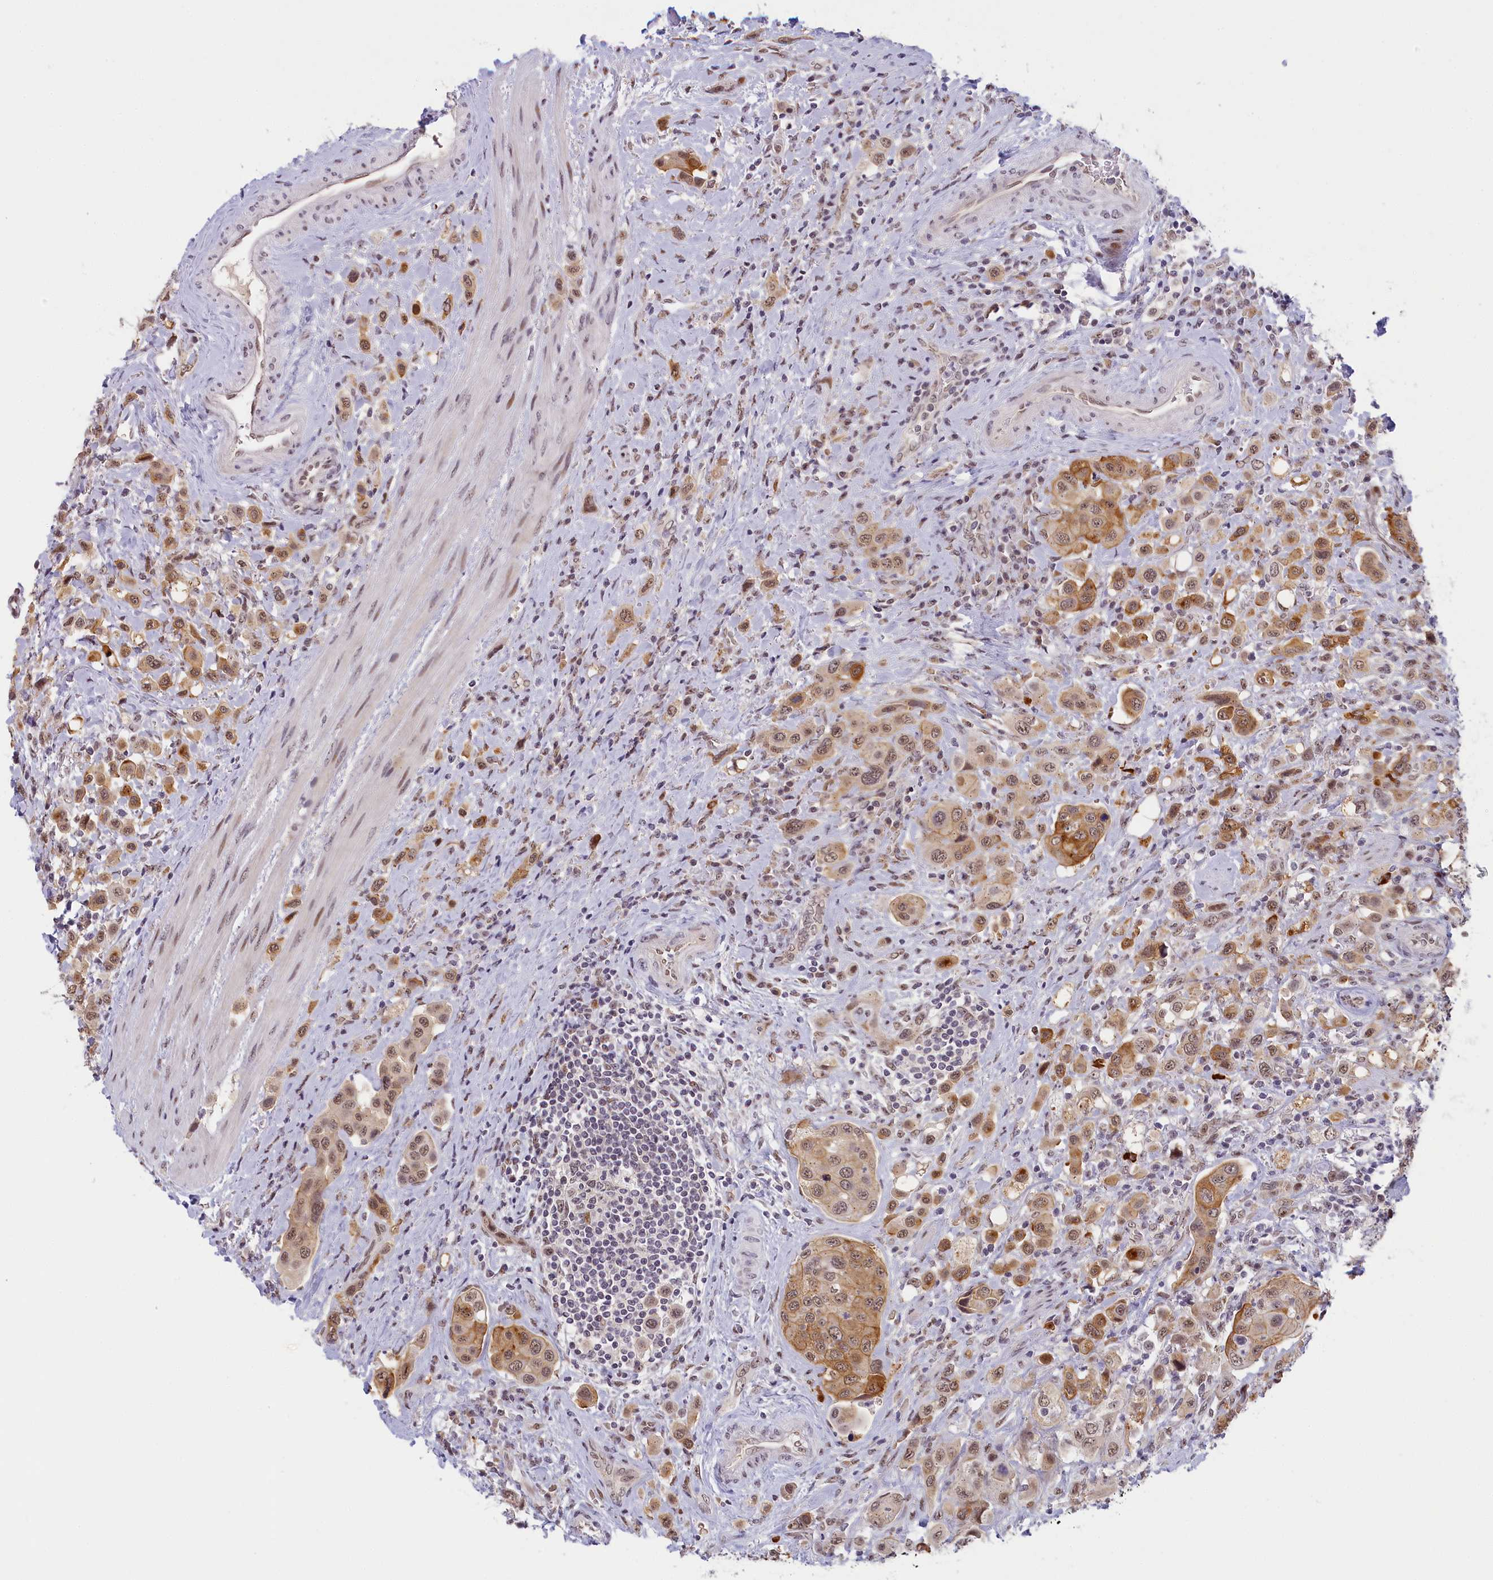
{"staining": {"intensity": "moderate", "quantity": ">75%", "location": "cytoplasmic/membranous,nuclear"}, "tissue": "urothelial cancer", "cell_type": "Tumor cells", "image_type": "cancer", "snomed": [{"axis": "morphology", "description": "Urothelial carcinoma, High grade"}, {"axis": "topography", "description": "Urinary bladder"}], "caption": "Human urothelial cancer stained with a protein marker exhibits moderate staining in tumor cells.", "gene": "SEC31B", "patient": {"sex": "male", "age": 50}}